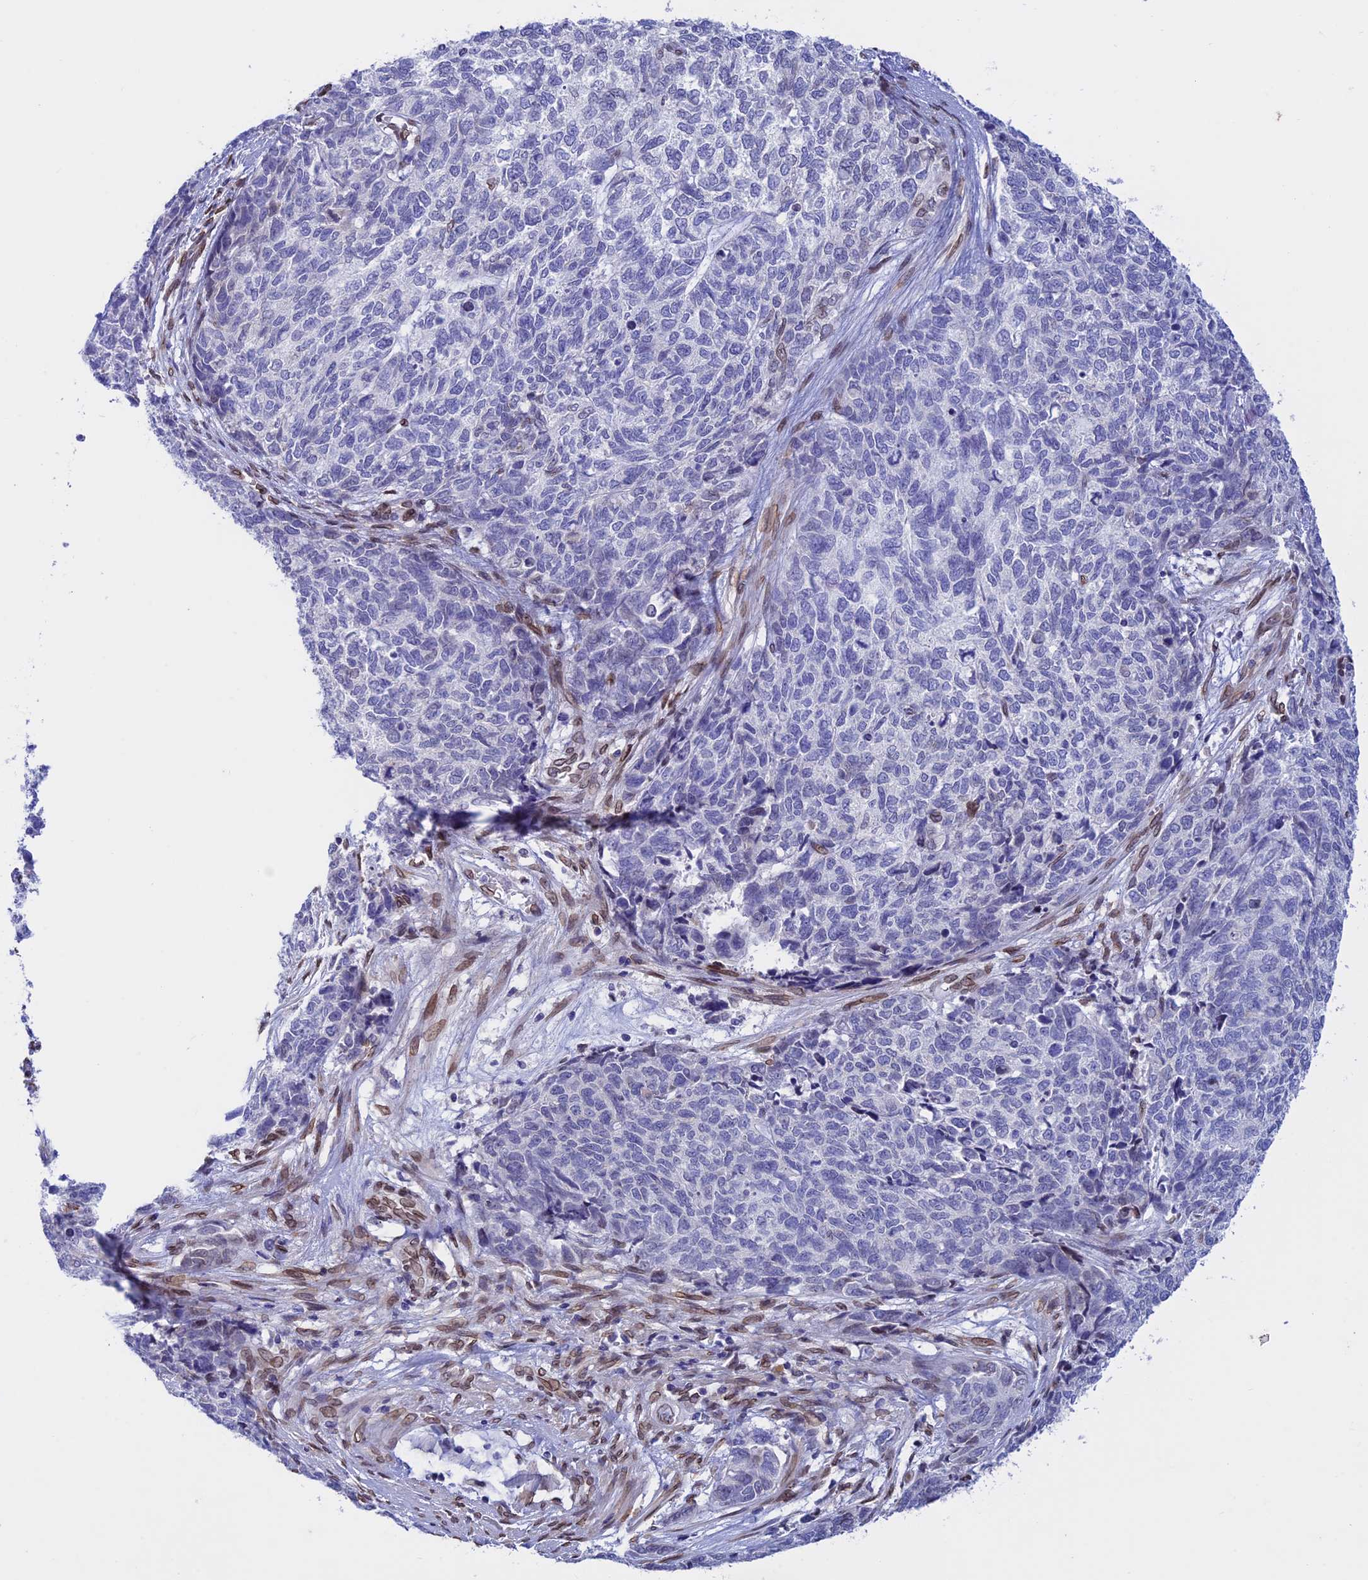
{"staining": {"intensity": "negative", "quantity": "none", "location": "none"}, "tissue": "cervical cancer", "cell_type": "Tumor cells", "image_type": "cancer", "snomed": [{"axis": "morphology", "description": "Squamous cell carcinoma, NOS"}, {"axis": "topography", "description": "Cervix"}], "caption": "Image shows no protein staining in tumor cells of cervical squamous cell carcinoma tissue. (DAB (3,3'-diaminobenzidine) immunohistochemistry, high magnification).", "gene": "TMPRSS7", "patient": {"sex": "female", "age": 63}}